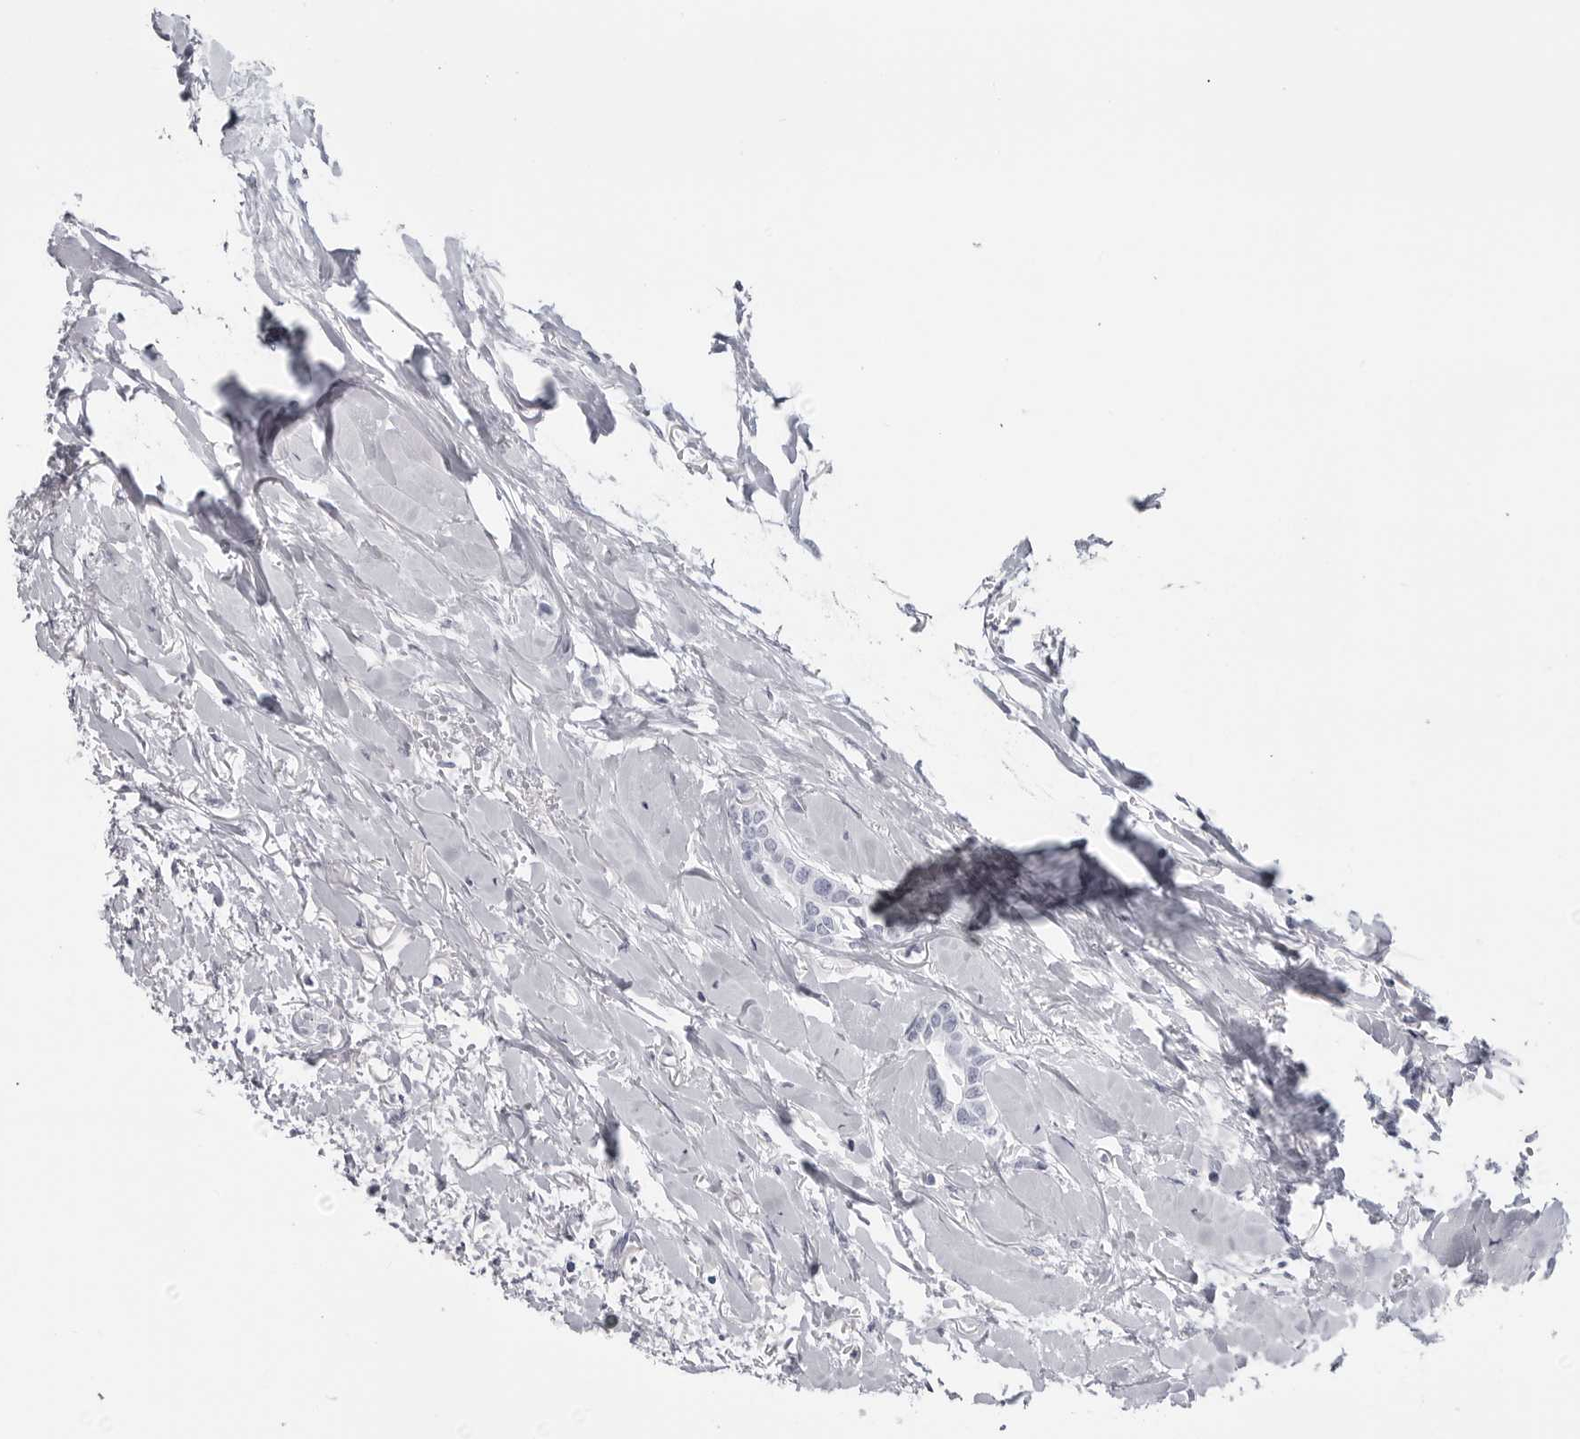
{"staining": {"intensity": "negative", "quantity": "none", "location": "none"}, "tissue": "head and neck cancer", "cell_type": "Tumor cells", "image_type": "cancer", "snomed": [{"axis": "morphology", "description": "Adenocarcinoma, NOS"}, {"axis": "topography", "description": "Salivary gland"}, {"axis": "topography", "description": "Head-Neck"}], "caption": "Tumor cells are negative for brown protein staining in adenocarcinoma (head and neck).", "gene": "CST2", "patient": {"sex": "female", "age": 59}}